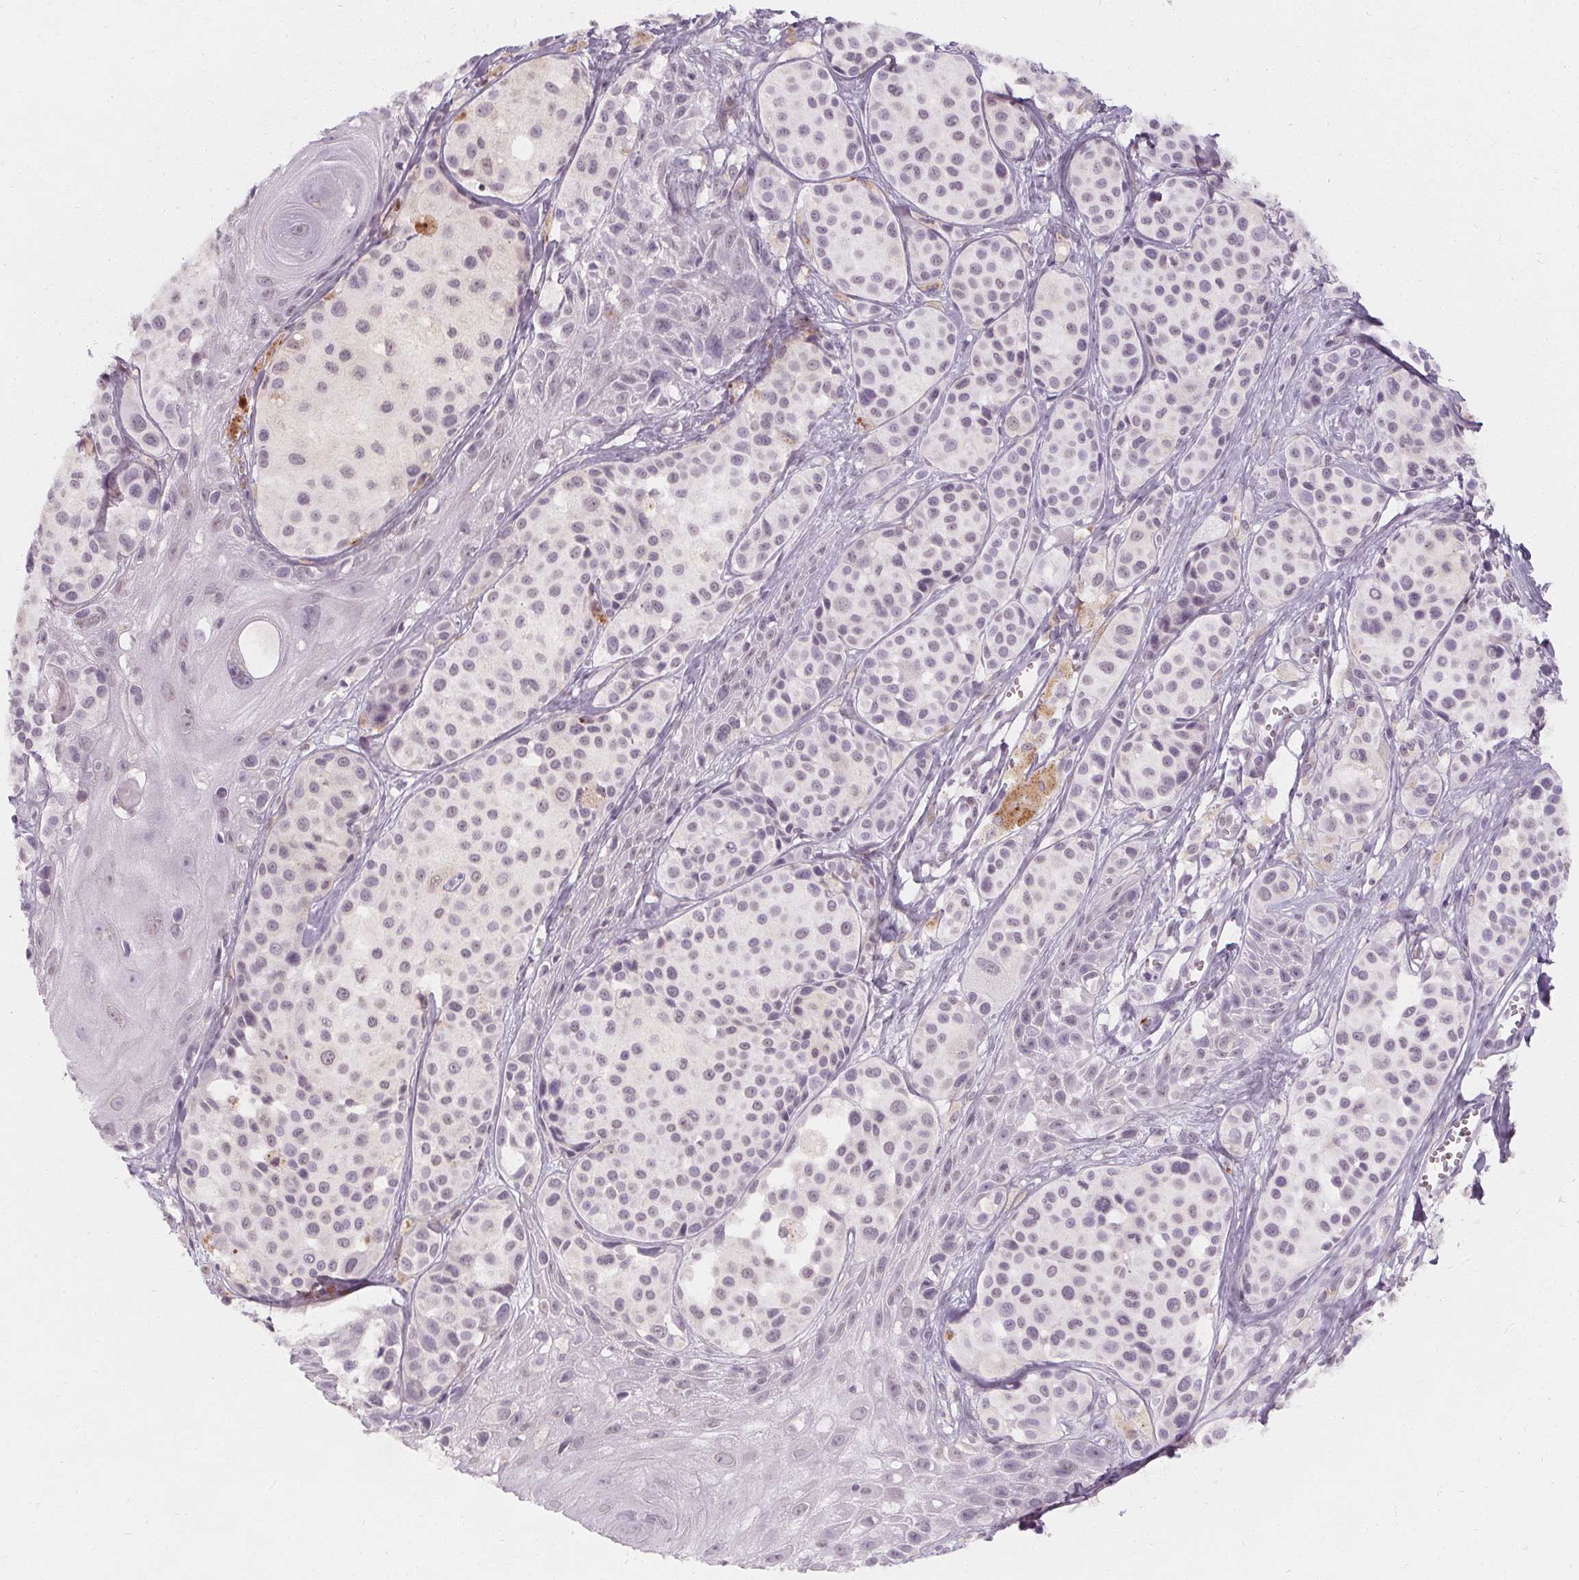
{"staining": {"intensity": "negative", "quantity": "none", "location": "none"}, "tissue": "melanoma", "cell_type": "Tumor cells", "image_type": "cancer", "snomed": [{"axis": "morphology", "description": "Malignant melanoma, NOS"}, {"axis": "topography", "description": "Skin"}], "caption": "This photomicrograph is of melanoma stained with immunohistochemistry (IHC) to label a protein in brown with the nuclei are counter-stained blue. There is no expression in tumor cells.", "gene": "DBX2", "patient": {"sex": "male", "age": 77}}